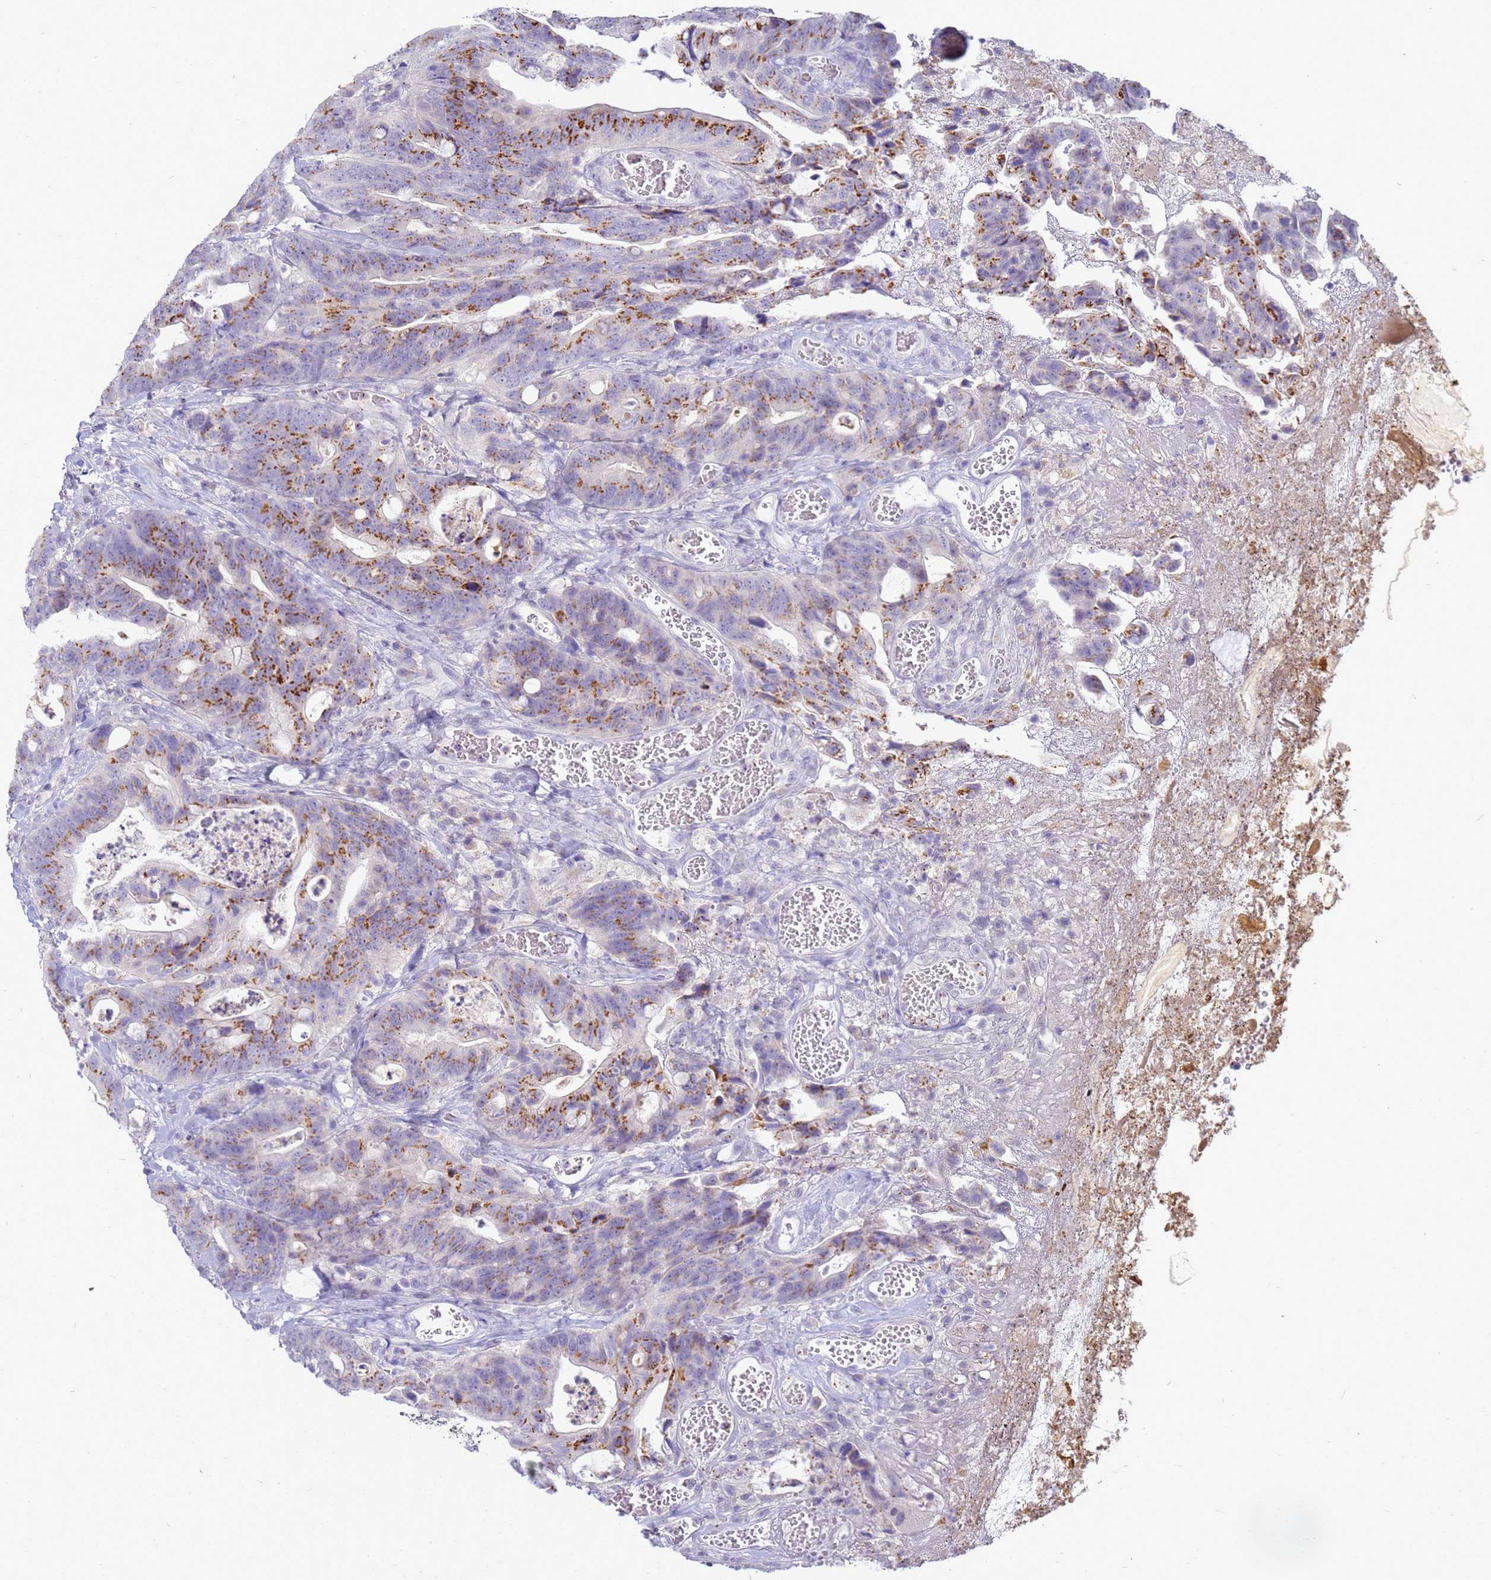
{"staining": {"intensity": "strong", "quantity": "25%-75%", "location": "cytoplasmic/membranous"}, "tissue": "colorectal cancer", "cell_type": "Tumor cells", "image_type": "cancer", "snomed": [{"axis": "morphology", "description": "Adenocarcinoma, NOS"}, {"axis": "topography", "description": "Colon"}], "caption": "A high-resolution micrograph shows immunohistochemistry staining of colorectal adenocarcinoma, which shows strong cytoplasmic/membranous positivity in about 25%-75% of tumor cells. (Brightfield microscopy of DAB IHC at high magnification).", "gene": "B3GNT8", "patient": {"sex": "female", "age": 82}}